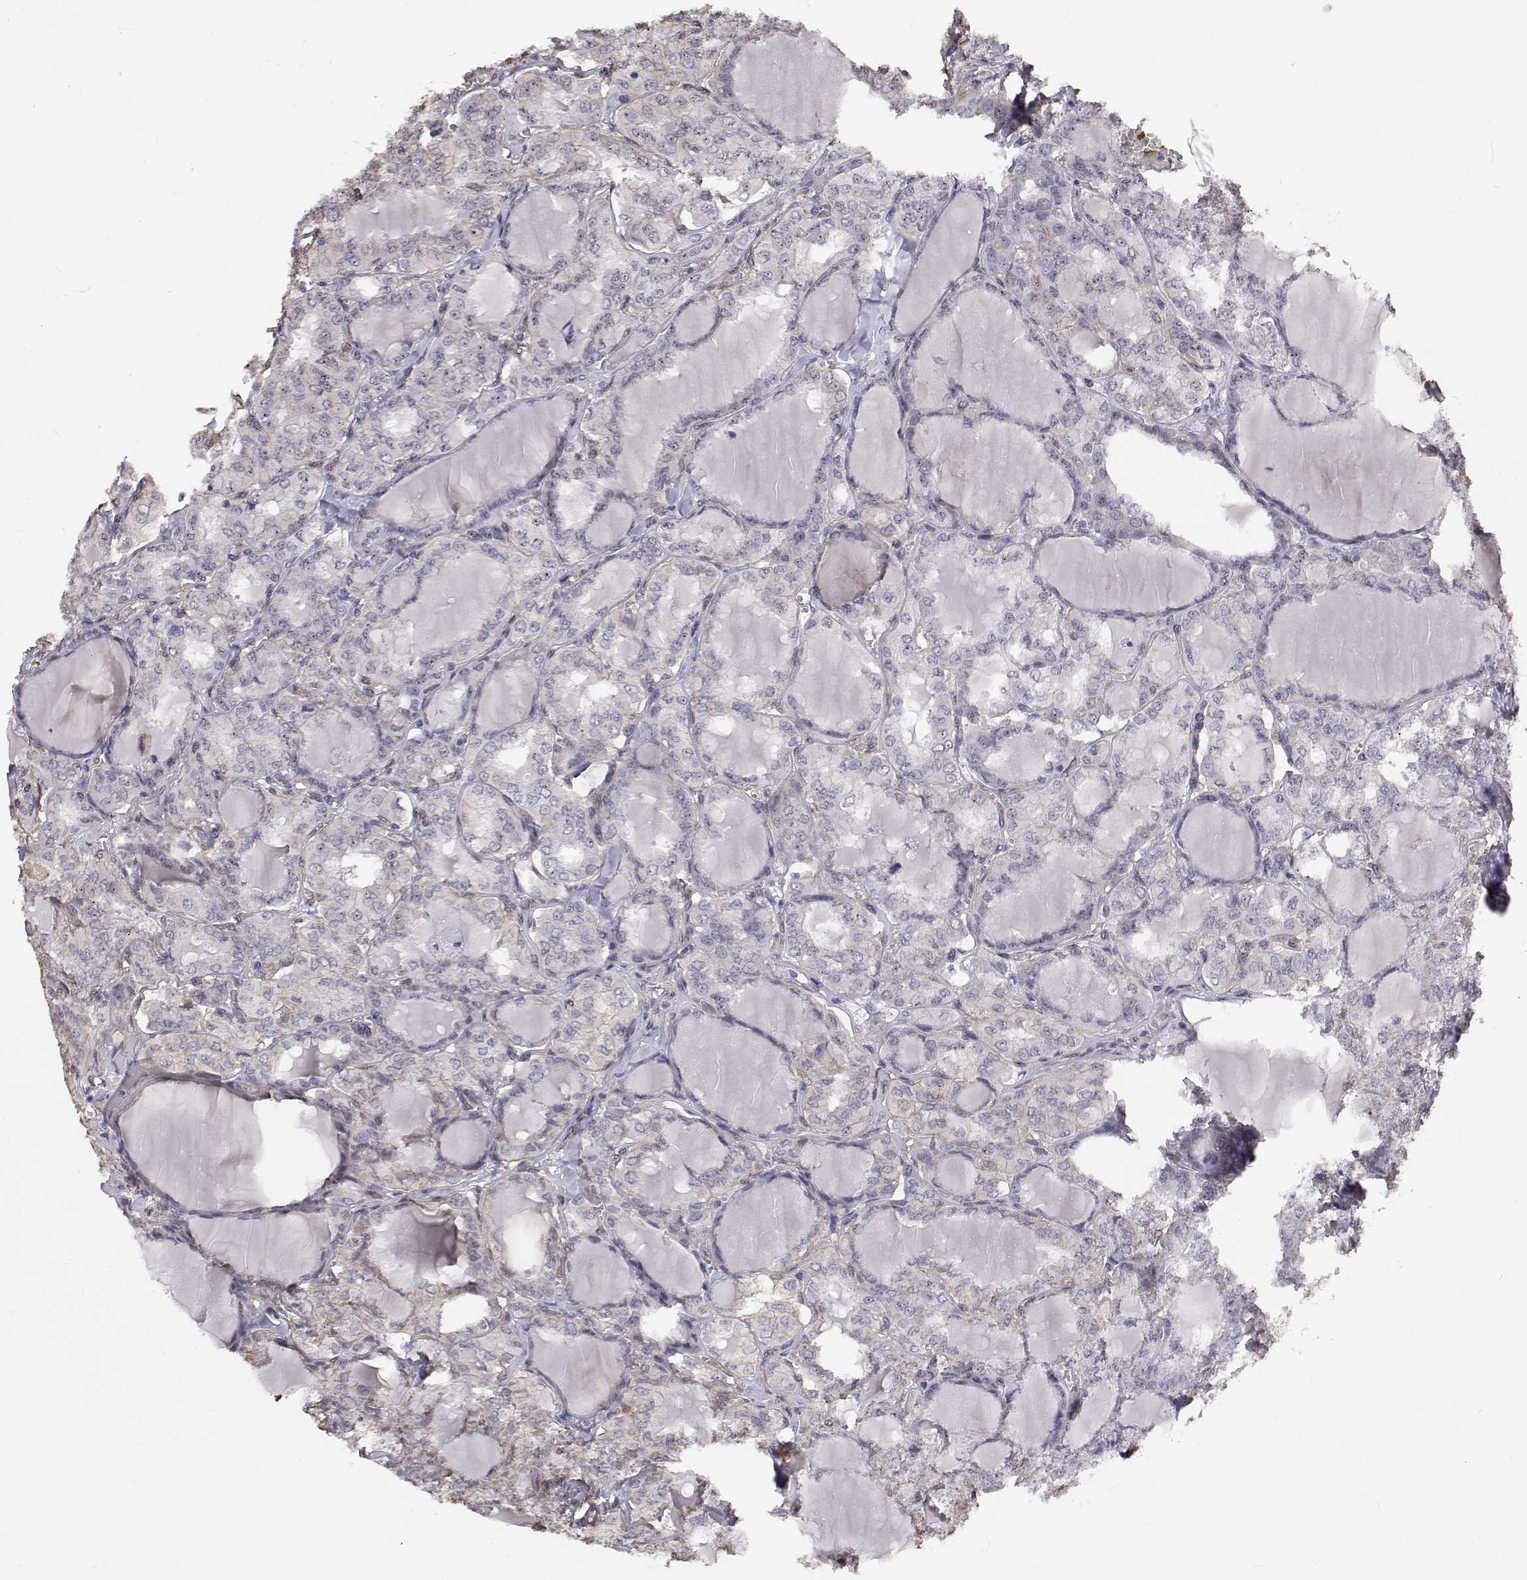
{"staining": {"intensity": "negative", "quantity": "none", "location": "none"}, "tissue": "thyroid cancer", "cell_type": "Tumor cells", "image_type": "cancer", "snomed": [{"axis": "morphology", "description": "Papillary adenocarcinoma, NOS"}, {"axis": "topography", "description": "Thyroid gland"}], "caption": "This is a image of immunohistochemistry staining of papillary adenocarcinoma (thyroid), which shows no staining in tumor cells. Nuclei are stained in blue.", "gene": "GSDMA", "patient": {"sex": "male", "age": 20}}